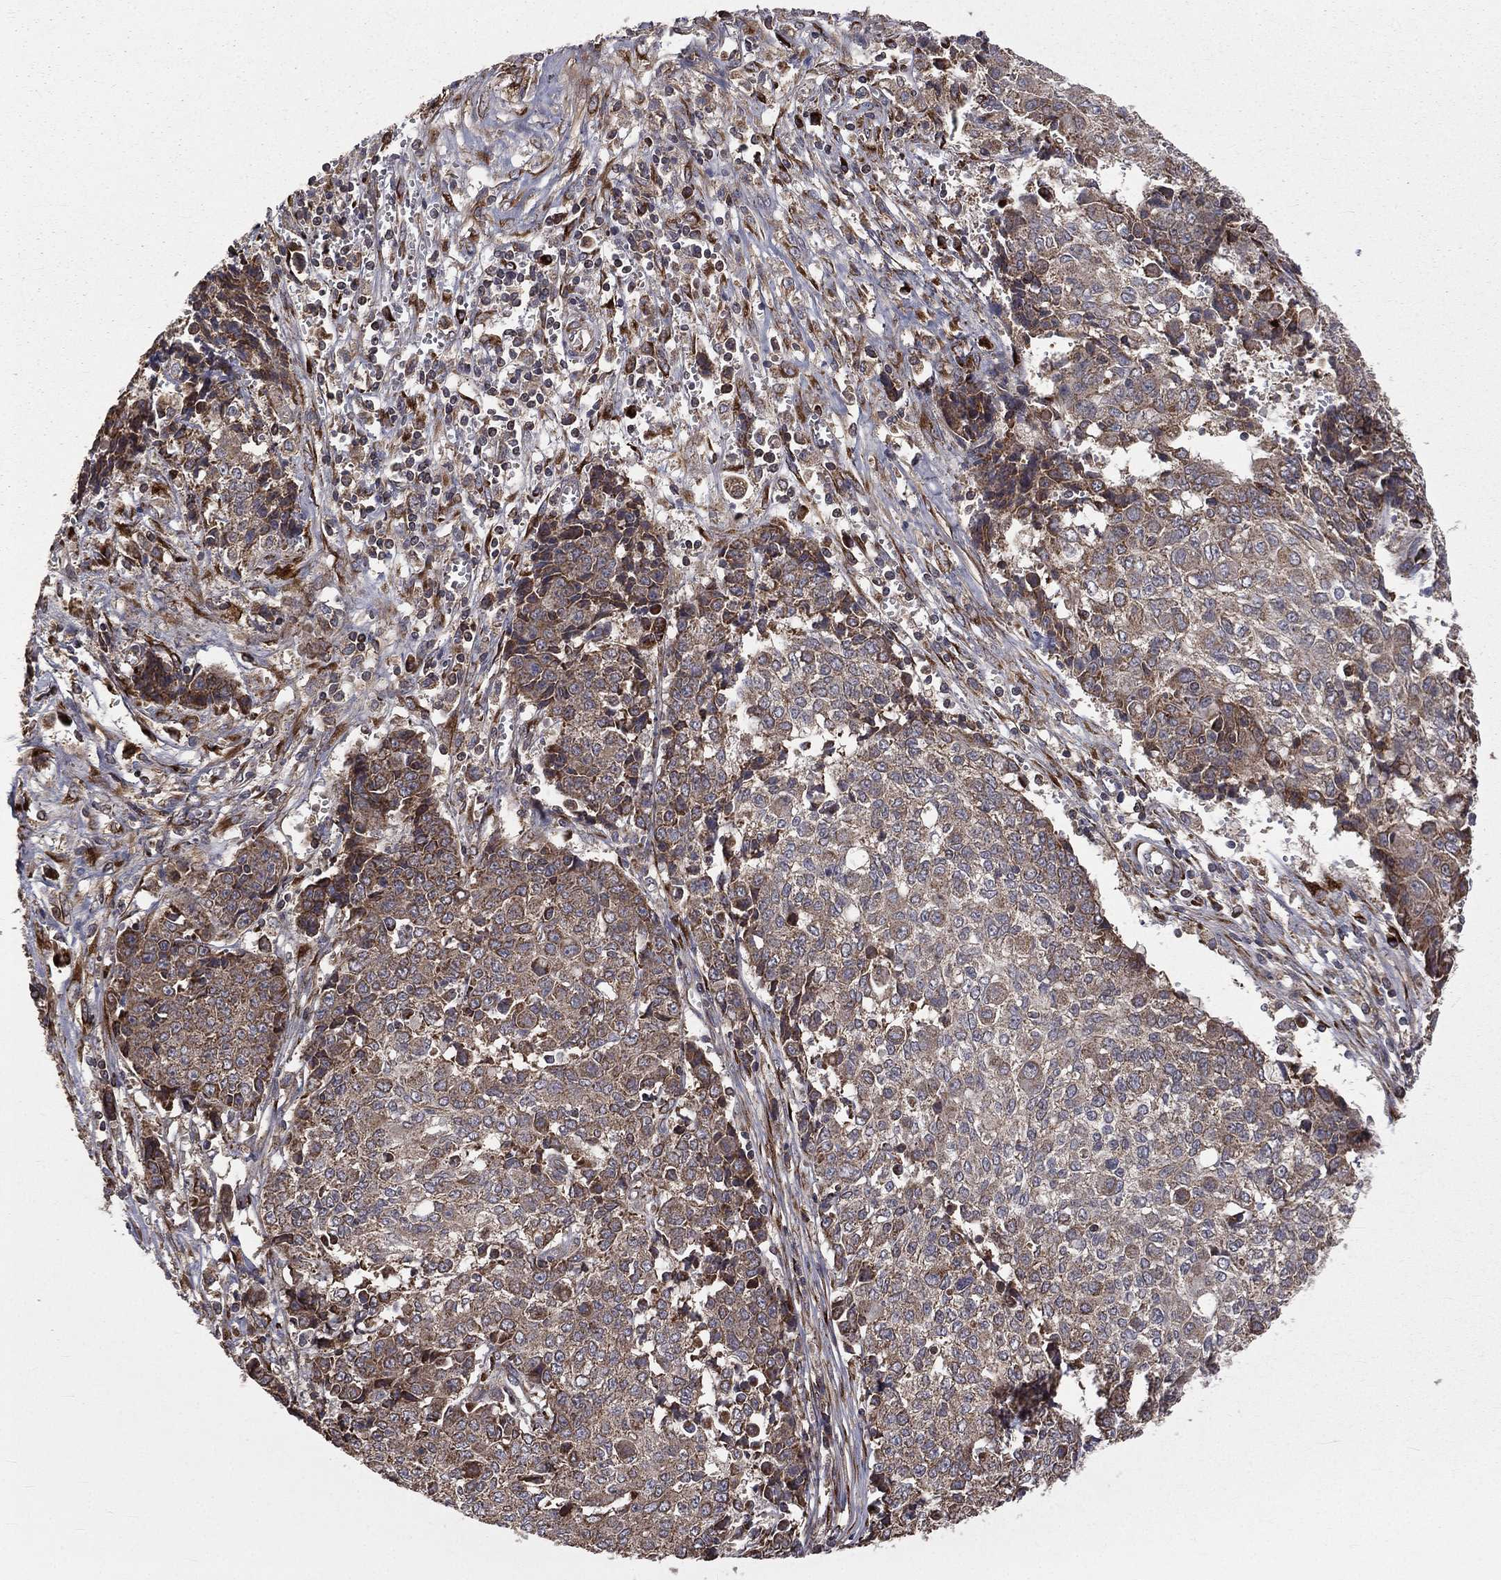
{"staining": {"intensity": "moderate", "quantity": "<25%", "location": "cytoplasmic/membranous"}, "tissue": "ovarian cancer", "cell_type": "Tumor cells", "image_type": "cancer", "snomed": [{"axis": "morphology", "description": "Carcinoma, endometroid"}, {"axis": "topography", "description": "Ovary"}], "caption": "Brown immunohistochemical staining in ovarian cancer (endometroid carcinoma) exhibits moderate cytoplasmic/membranous positivity in approximately <25% of tumor cells.", "gene": "OLFML1", "patient": {"sex": "female", "age": 42}}